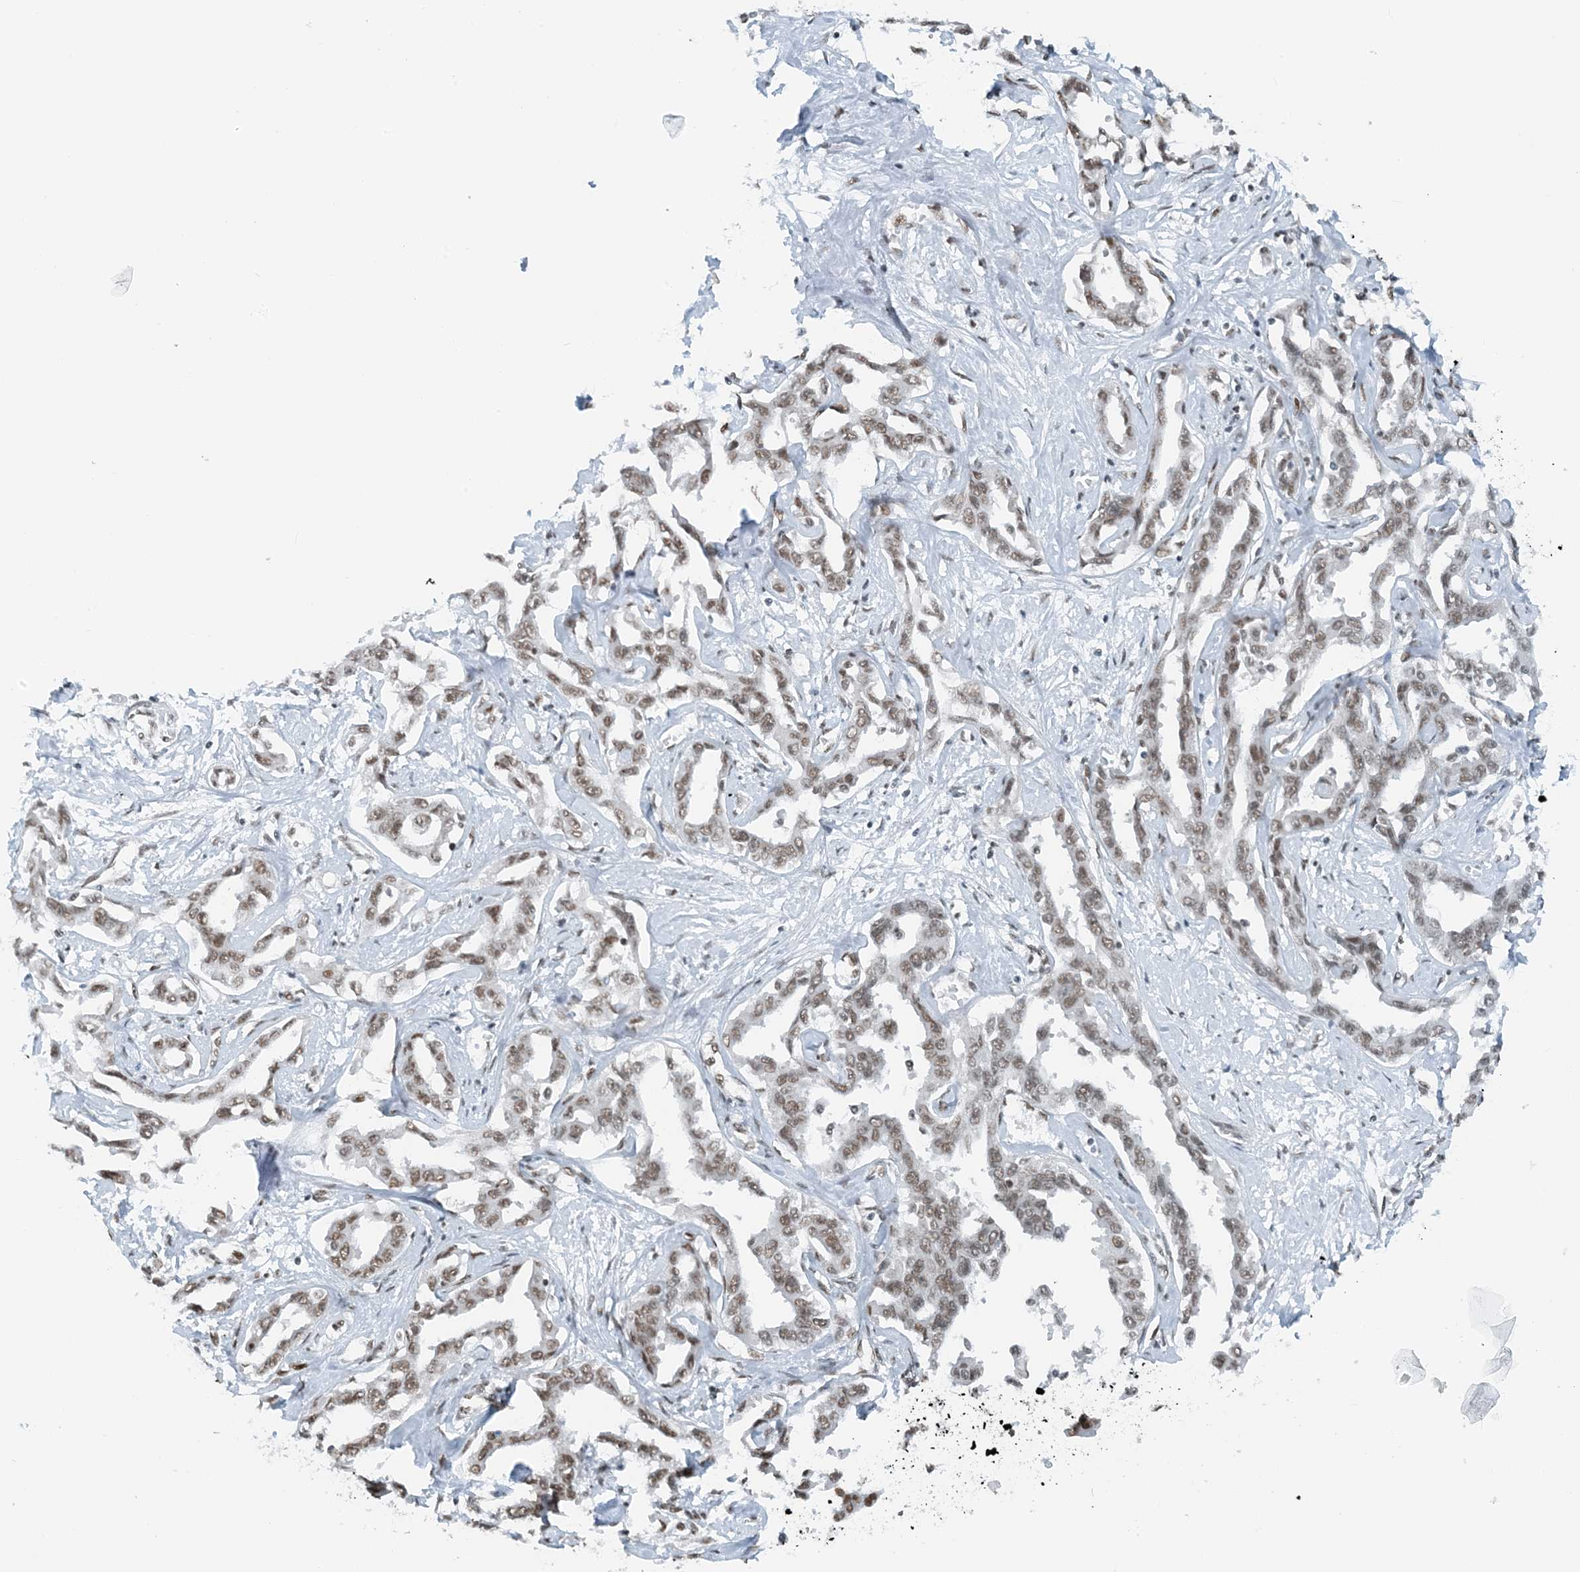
{"staining": {"intensity": "moderate", "quantity": ">75%", "location": "nuclear"}, "tissue": "liver cancer", "cell_type": "Tumor cells", "image_type": "cancer", "snomed": [{"axis": "morphology", "description": "Cholangiocarcinoma"}, {"axis": "topography", "description": "Liver"}], "caption": "IHC histopathology image of cholangiocarcinoma (liver) stained for a protein (brown), which exhibits medium levels of moderate nuclear staining in about >75% of tumor cells.", "gene": "ZNF500", "patient": {"sex": "male", "age": 59}}